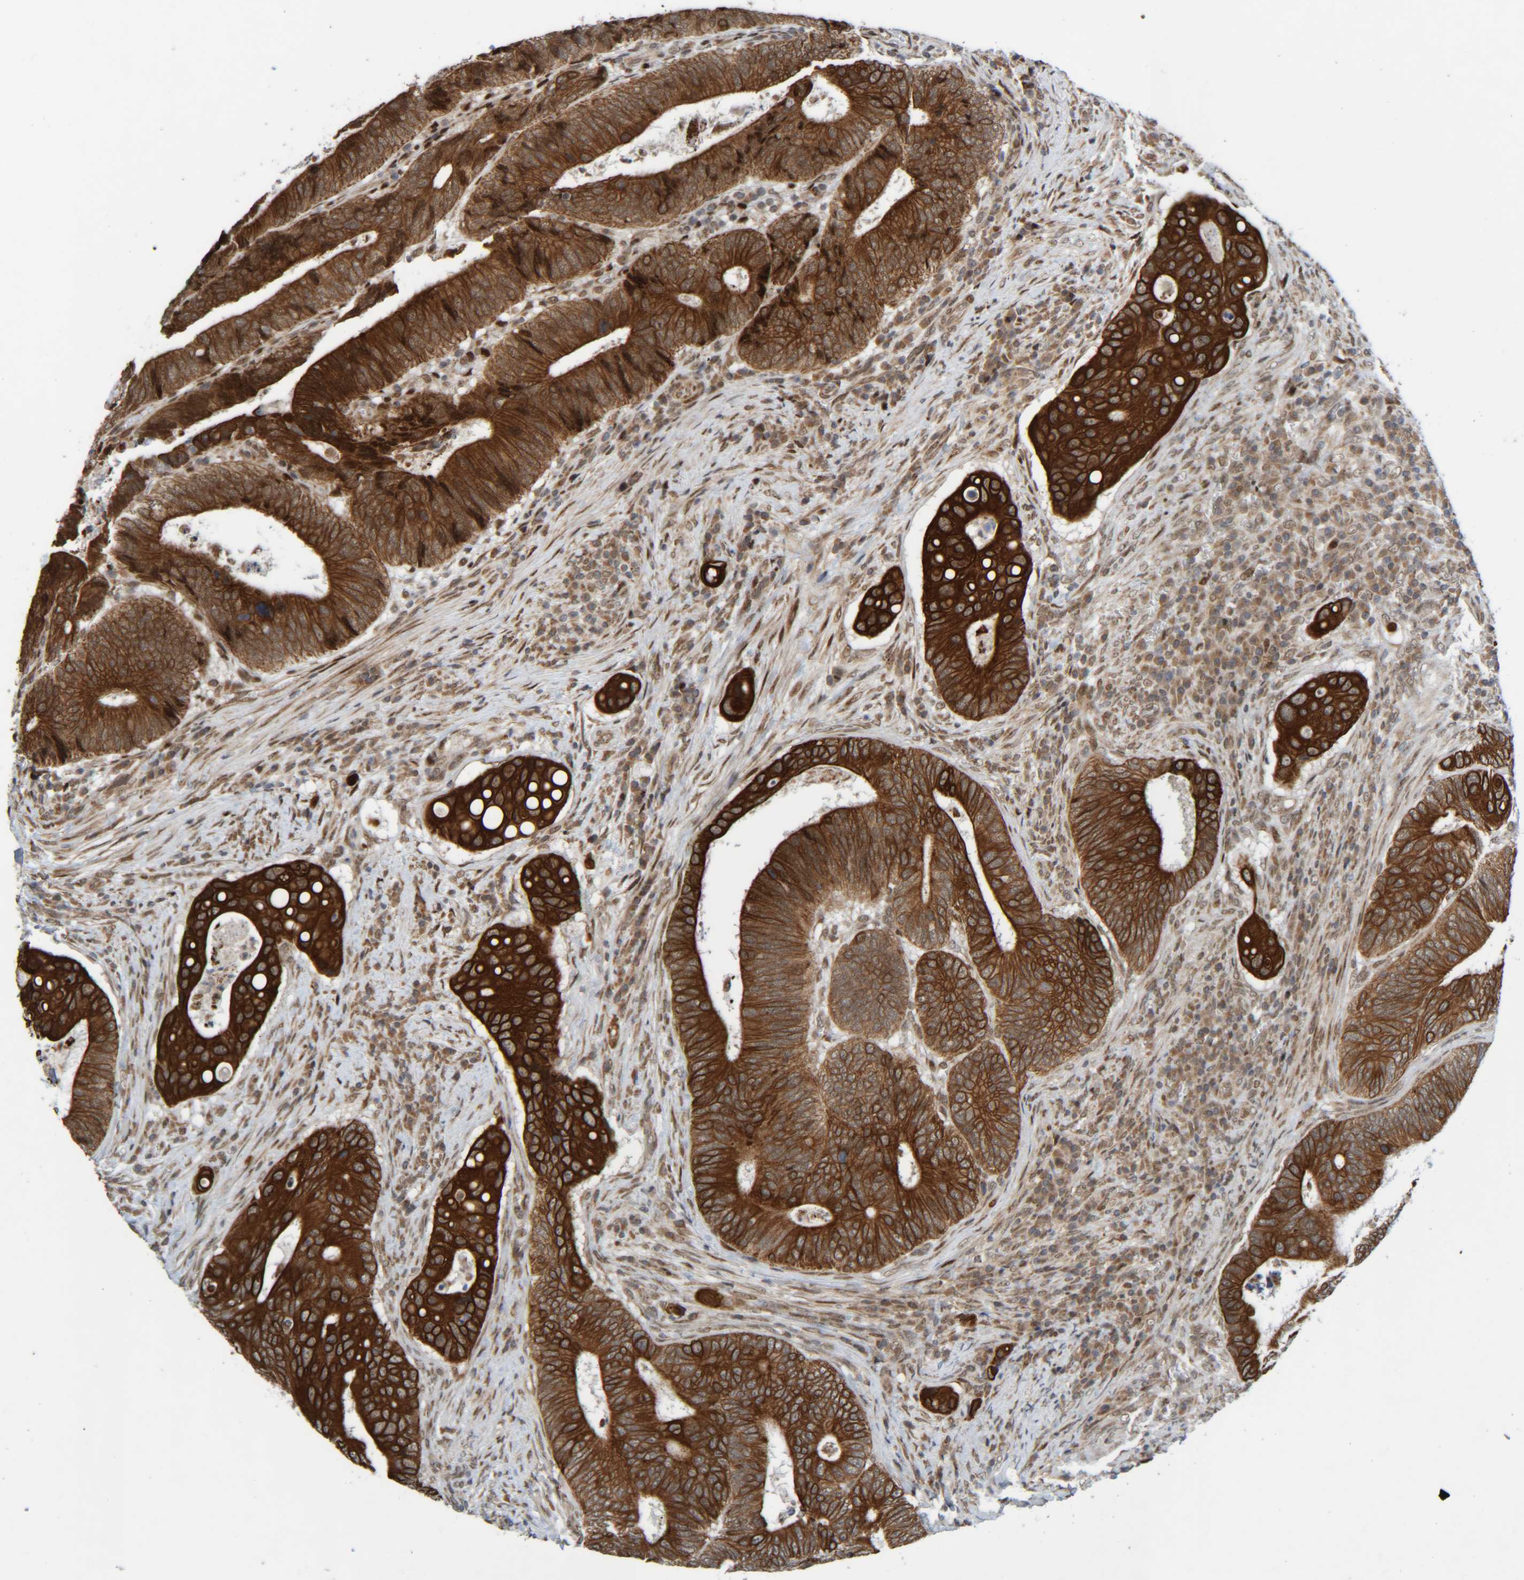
{"staining": {"intensity": "strong", "quantity": ">75%", "location": "cytoplasmic/membranous"}, "tissue": "colorectal cancer", "cell_type": "Tumor cells", "image_type": "cancer", "snomed": [{"axis": "morphology", "description": "Inflammation, NOS"}, {"axis": "morphology", "description": "Adenocarcinoma, NOS"}, {"axis": "topography", "description": "Colon"}], "caption": "Colorectal adenocarcinoma stained with a brown dye exhibits strong cytoplasmic/membranous positive expression in about >75% of tumor cells.", "gene": "CCDC57", "patient": {"sex": "male", "age": 72}}